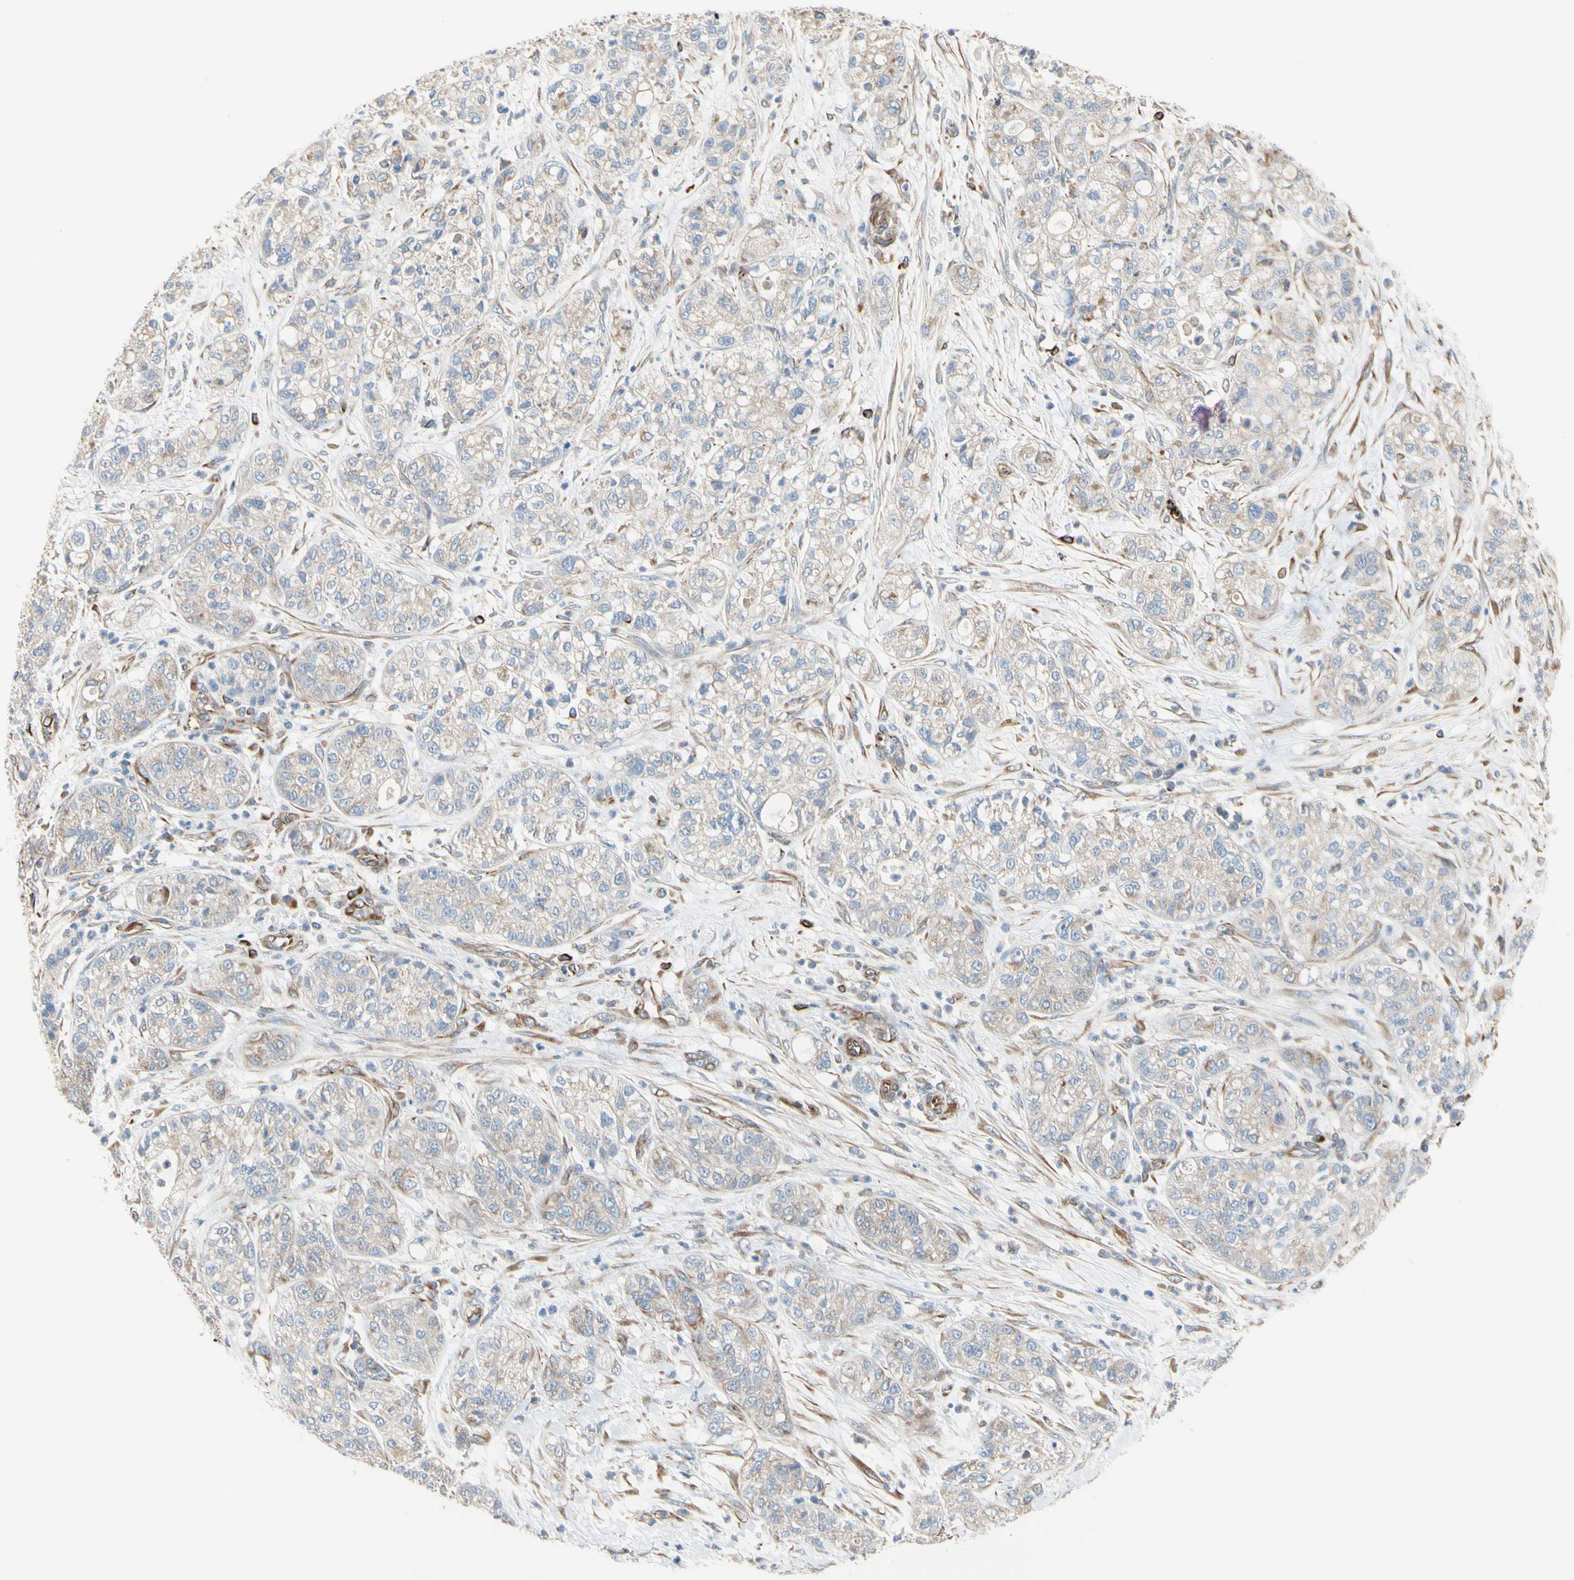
{"staining": {"intensity": "weak", "quantity": "25%-75%", "location": "cytoplasmic/membranous"}, "tissue": "pancreatic cancer", "cell_type": "Tumor cells", "image_type": "cancer", "snomed": [{"axis": "morphology", "description": "Adenocarcinoma, NOS"}, {"axis": "topography", "description": "Pancreas"}], "caption": "Weak cytoplasmic/membranous protein positivity is identified in approximately 25%-75% of tumor cells in pancreatic cancer.", "gene": "TRAF2", "patient": {"sex": "female", "age": 78}}